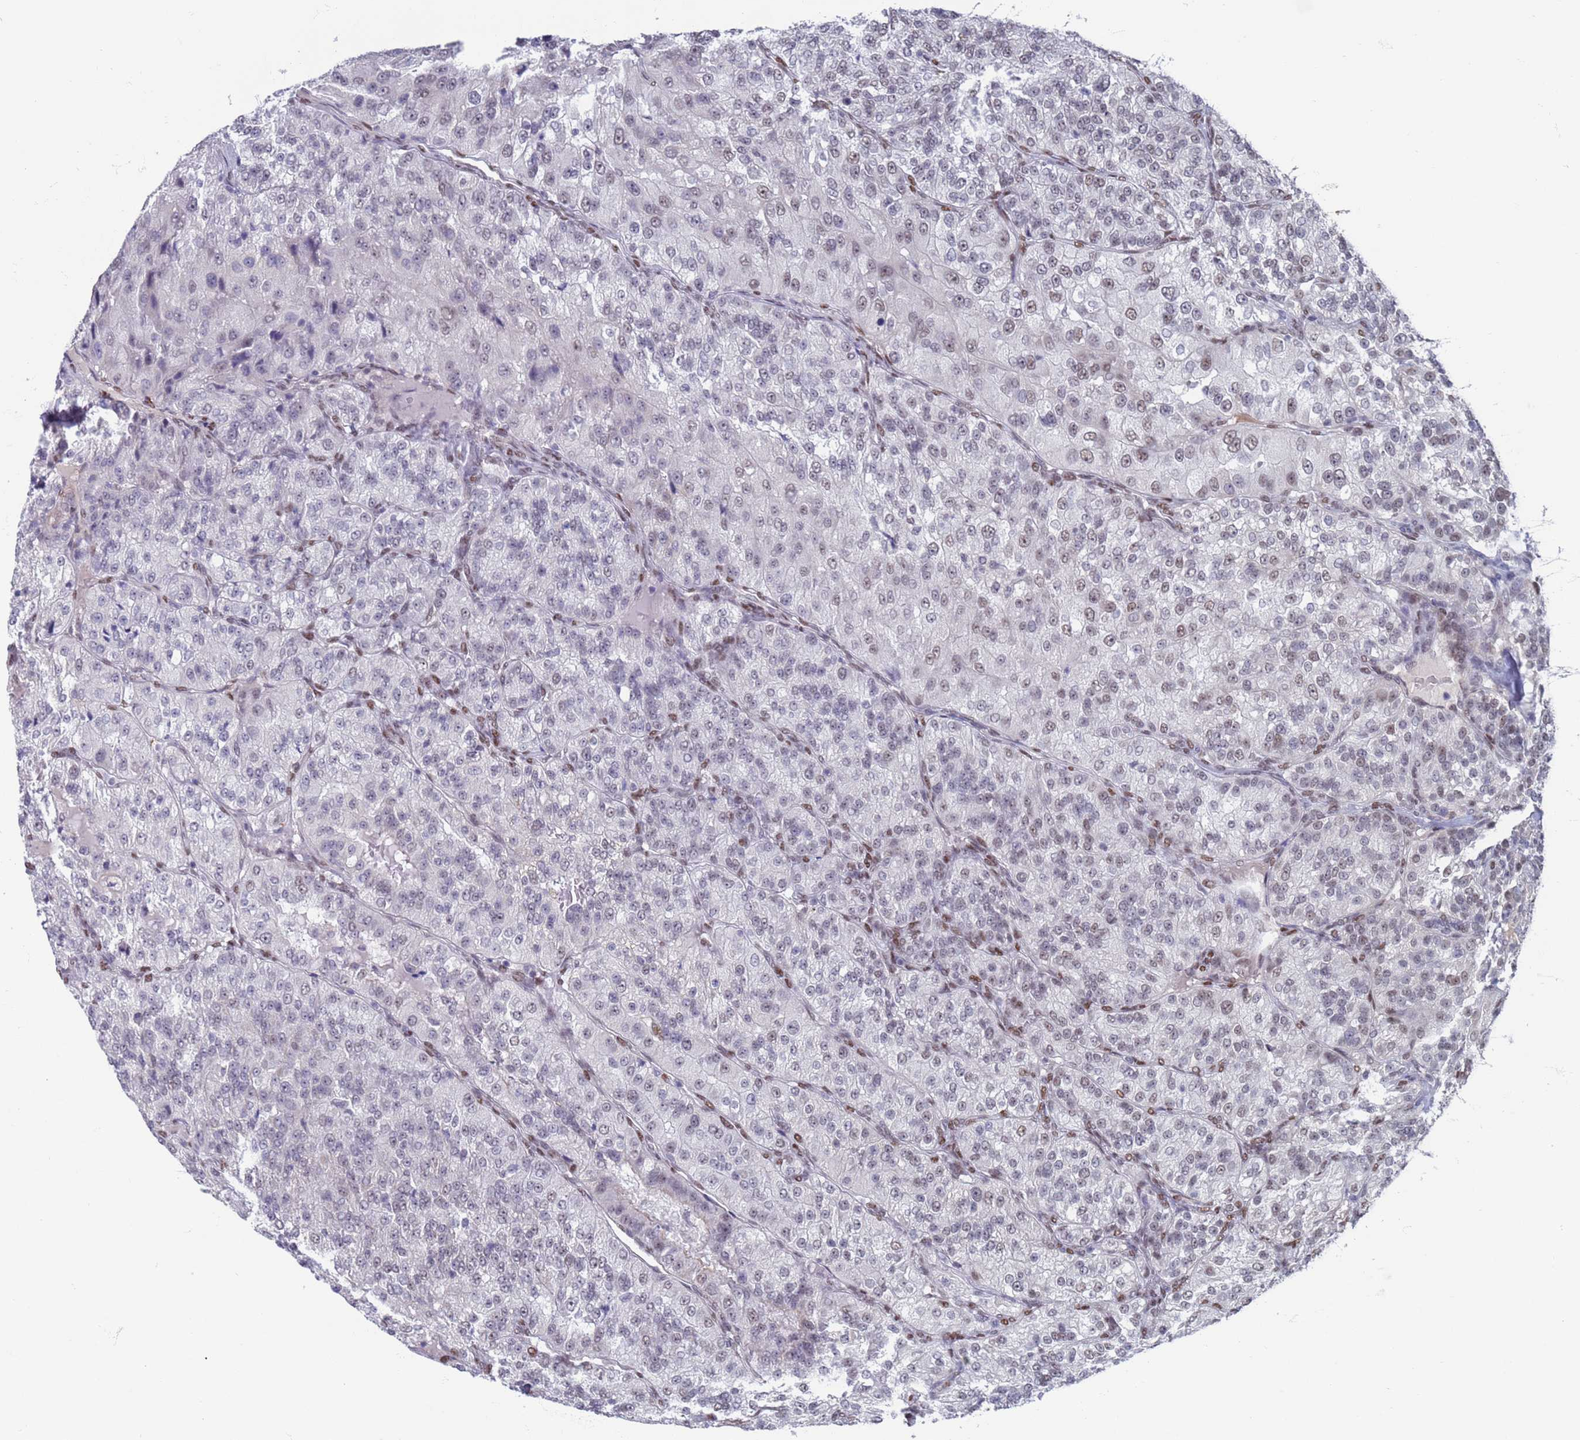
{"staining": {"intensity": "weak", "quantity": "<25%", "location": "nuclear"}, "tissue": "renal cancer", "cell_type": "Tumor cells", "image_type": "cancer", "snomed": [{"axis": "morphology", "description": "Adenocarcinoma, NOS"}, {"axis": "topography", "description": "Kidney"}], "caption": "Immunohistochemistry photomicrograph of neoplastic tissue: renal cancer stained with DAB (3,3'-diaminobenzidine) reveals no significant protein positivity in tumor cells.", "gene": "SAE1", "patient": {"sex": "female", "age": 63}}